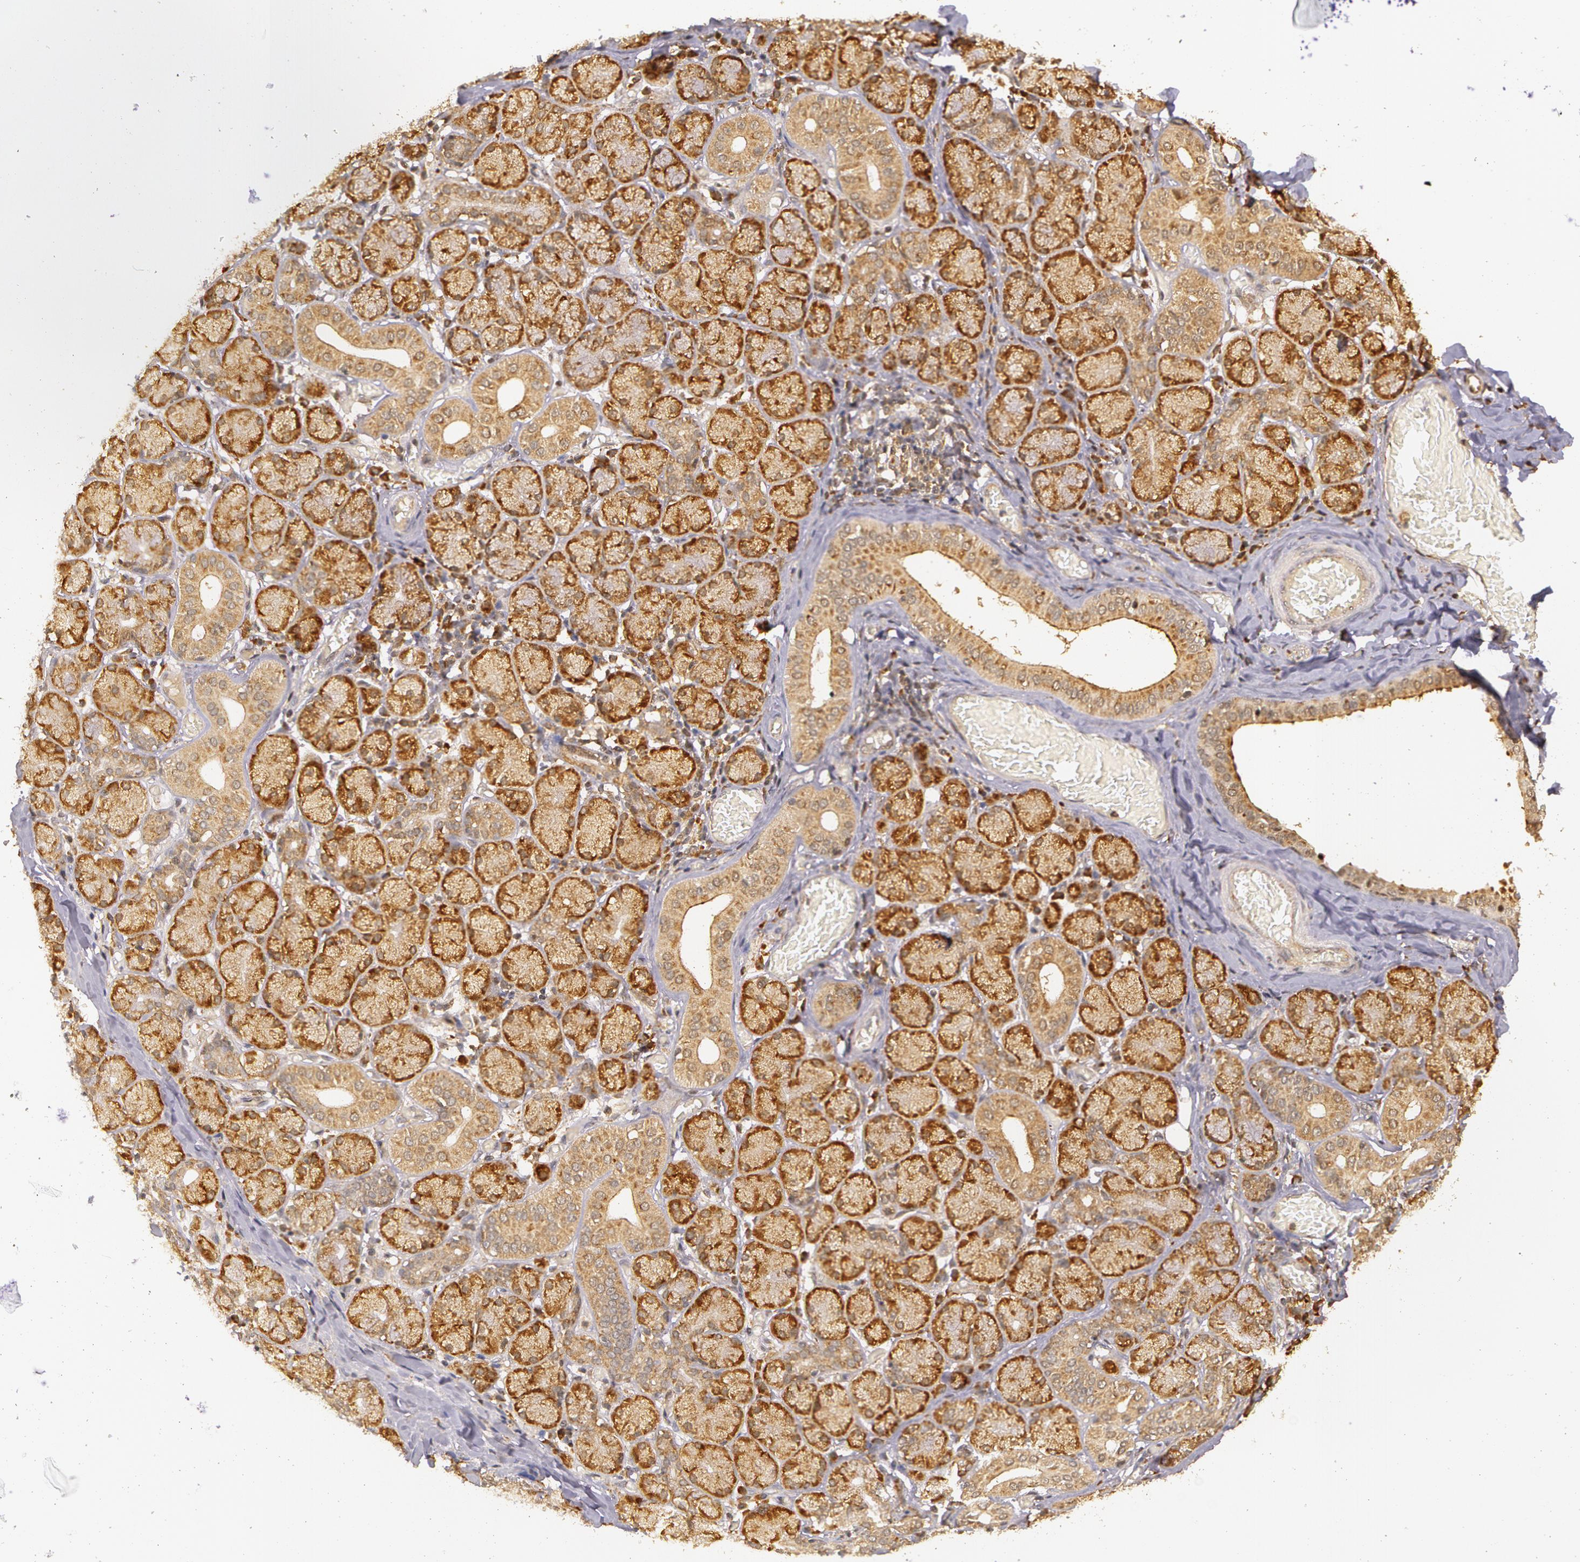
{"staining": {"intensity": "moderate", "quantity": ">75%", "location": "cytoplasmic/membranous"}, "tissue": "salivary gland", "cell_type": "Glandular cells", "image_type": "normal", "snomed": [{"axis": "morphology", "description": "Normal tissue, NOS"}, {"axis": "topography", "description": "Salivary gland"}], "caption": "Immunohistochemical staining of benign human salivary gland displays moderate cytoplasmic/membranous protein staining in approximately >75% of glandular cells. (DAB (3,3'-diaminobenzidine) = brown stain, brightfield microscopy at high magnification).", "gene": "ASCC2", "patient": {"sex": "female", "age": 24}}